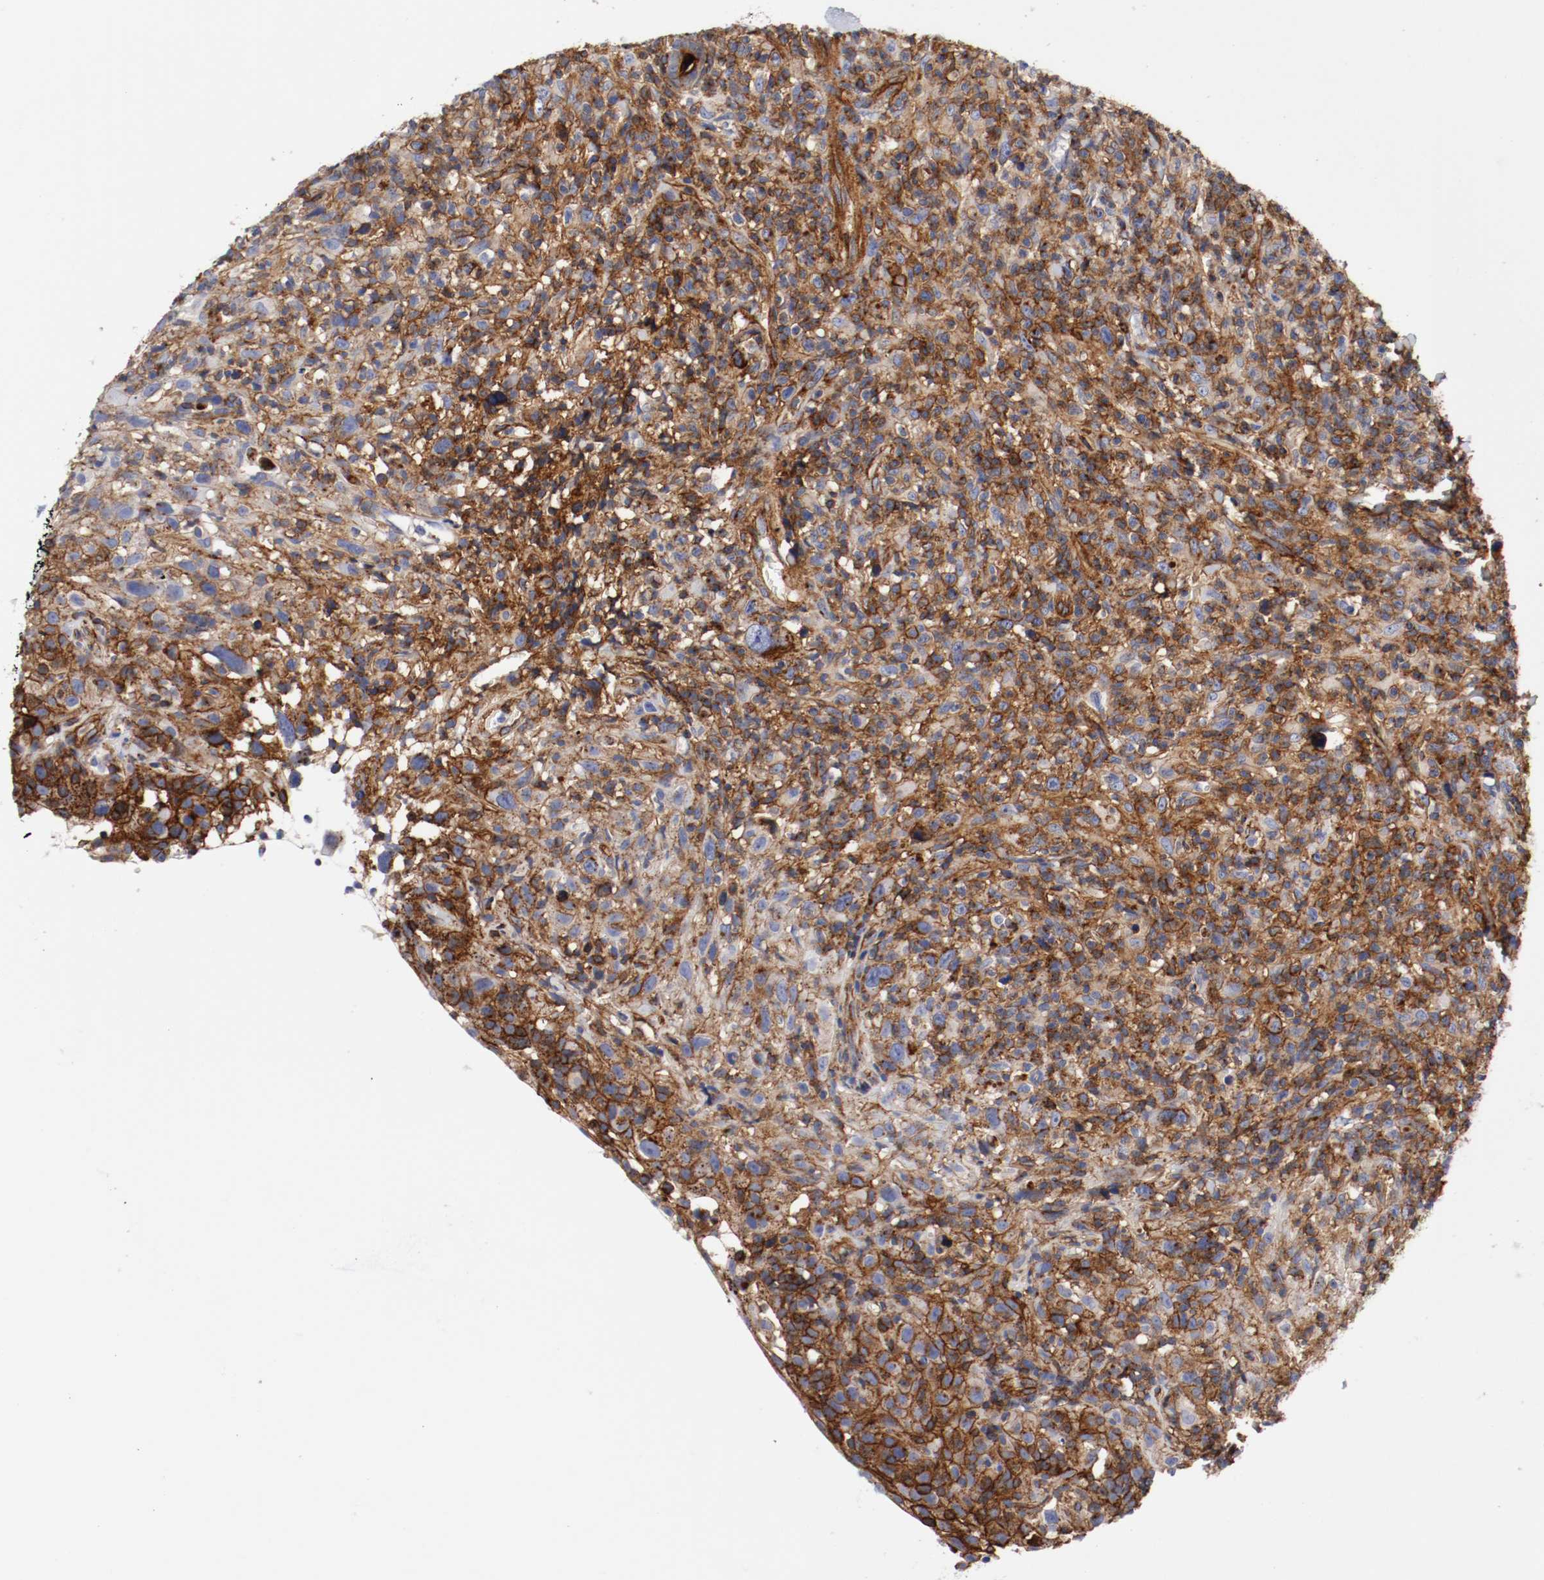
{"staining": {"intensity": "strong", "quantity": ">75%", "location": "cytoplasmic/membranous"}, "tissue": "thyroid cancer", "cell_type": "Tumor cells", "image_type": "cancer", "snomed": [{"axis": "morphology", "description": "Carcinoma, NOS"}, {"axis": "topography", "description": "Thyroid gland"}], "caption": "About >75% of tumor cells in human thyroid cancer demonstrate strong cytoplasmic/membranous protein staining as visualized by brown immunohistochemical staining.", "gene": "IFITM1", "patient": {"sex": "female", "age": 77}}